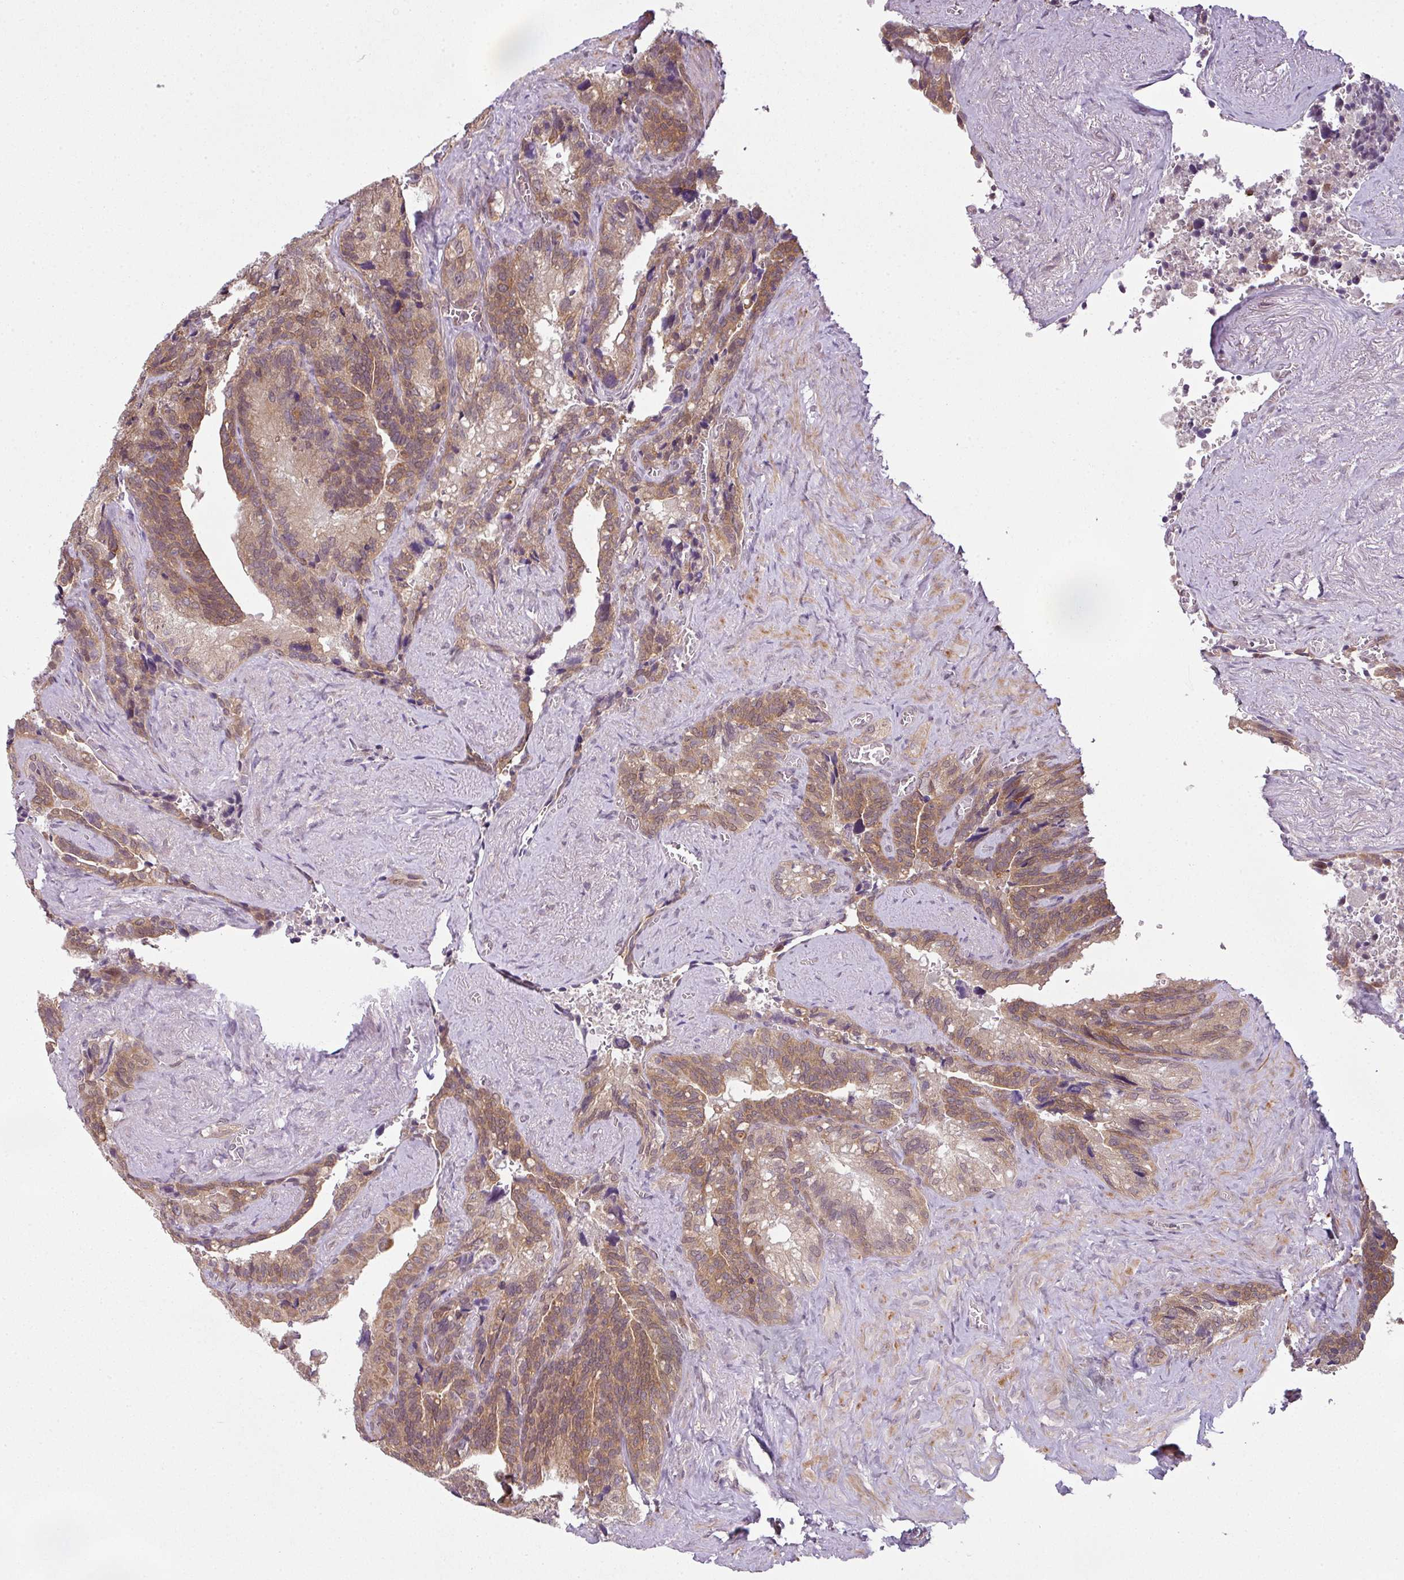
{"staining": {"intensity": "moderate", "quantity": ">75%", "location": "cytoplasmic/membranous,nuclear"}, "tissue": "seminal vesicle", "cell_type": "Glandular cells", "image_type": "normal", "snomed": [{"axis": "morphology", "description": "Normal tissue, NOS"}, {"axis": "topography", "description": "Seminal veicle"}], "caption": "The histopathology image reveals a brown stain indicating the presence of a protein in the cytoplasmic/membranous,nuclear of glandular cells in seminal vesicle. The protein is shown in brown color, while the nuclei are stained blue.", "gene": "DERPC", "patient": {"sex": "male", "age": 68}}